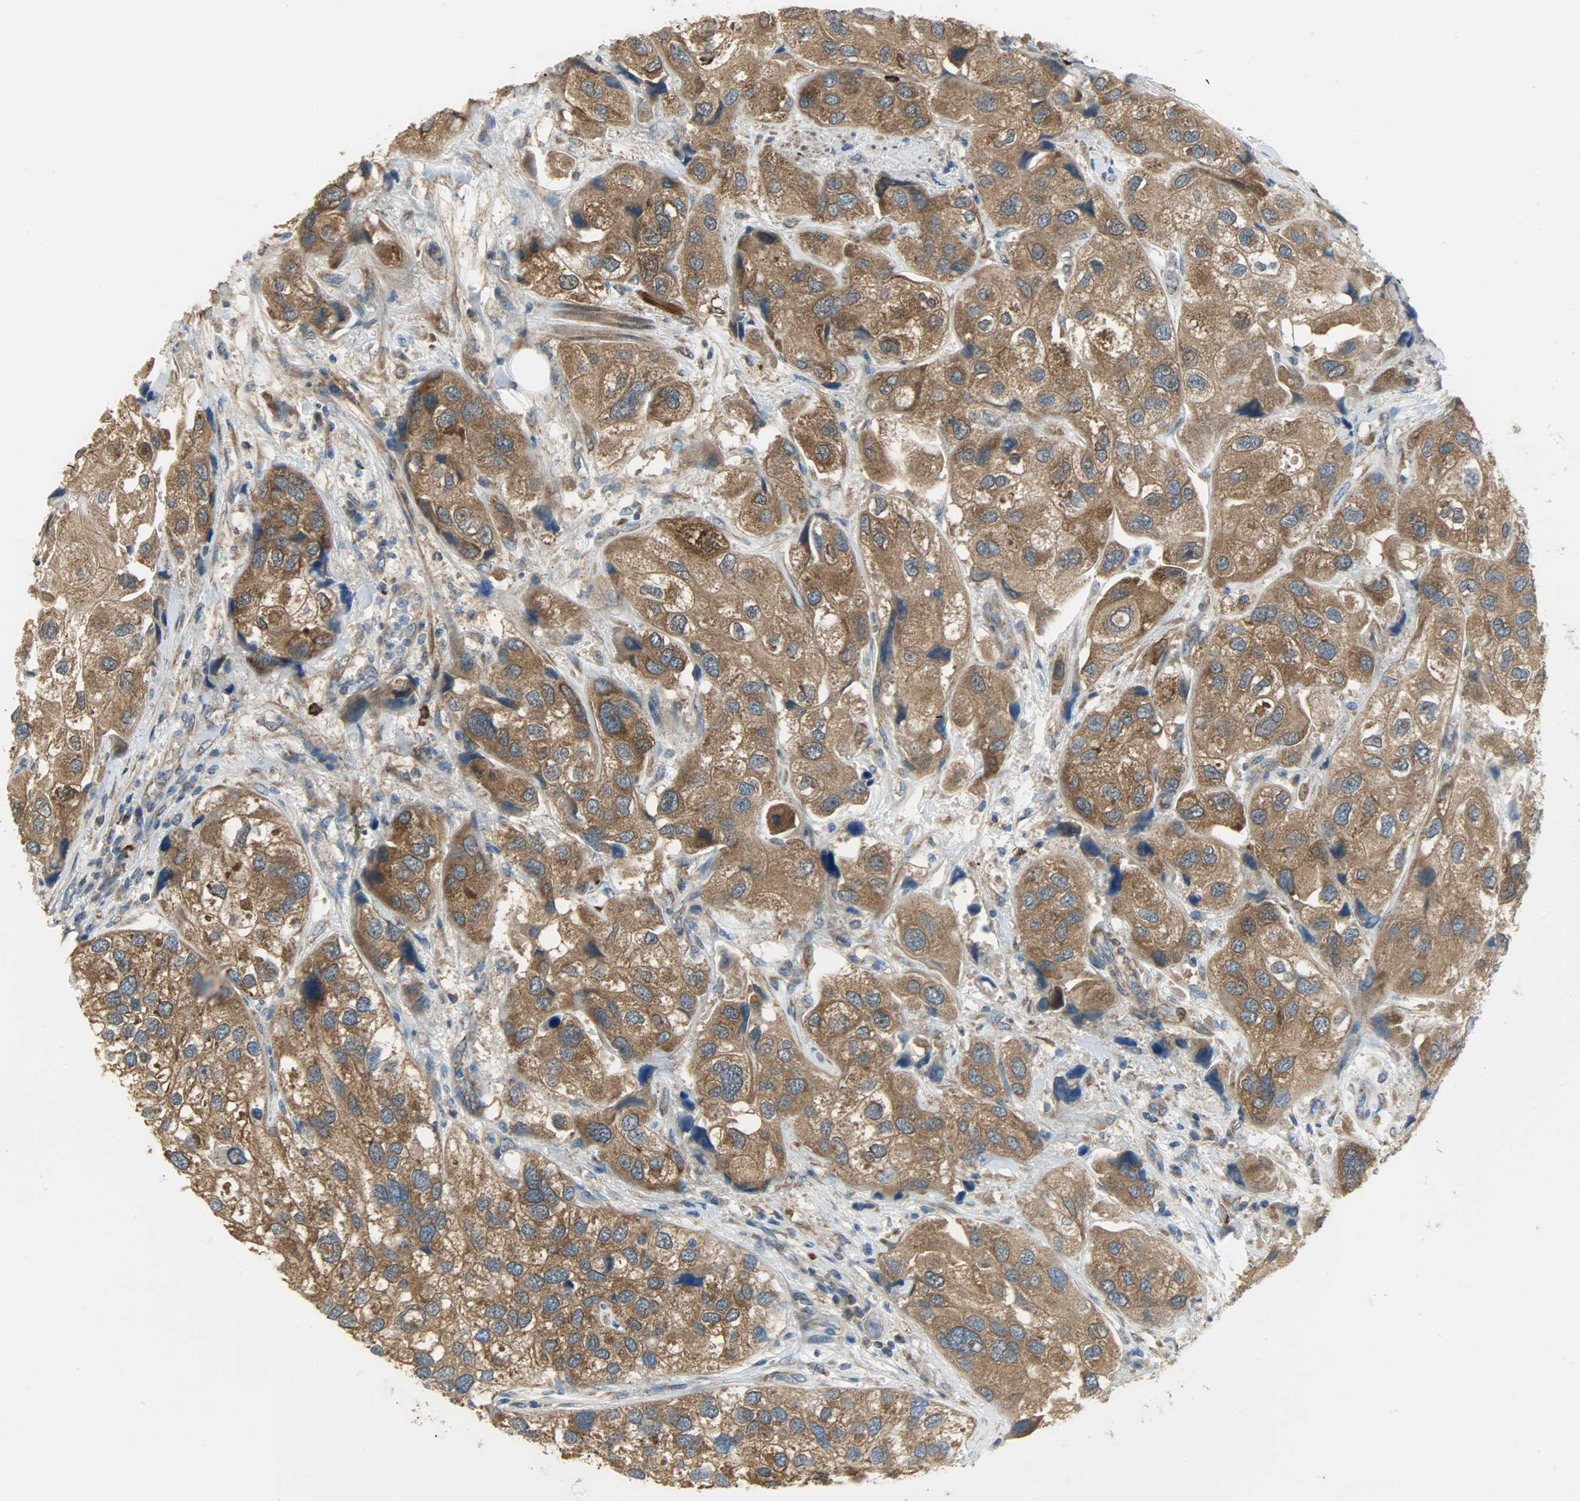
{"staining": {"intensity": "strong", "quantity": ">75%", "location": "cytoplasmic/membranous"}, "tissue": "urothelial cancer", "cell_type": "Tumor cells", "image_type": "cancer", "snomed": [{"axis": "morphology", "description": "Urothelial carcinoma, High grade"}, {"axis": "topography", "description": "Urinary bladder"}], "caption": "Tumor cells show high levels of strong cytoplasmic/membranous staining in about >75% of cells in urothelial cancer.", "gene": "C1orf198", "patient": {"sex": "female", "age": 64}}